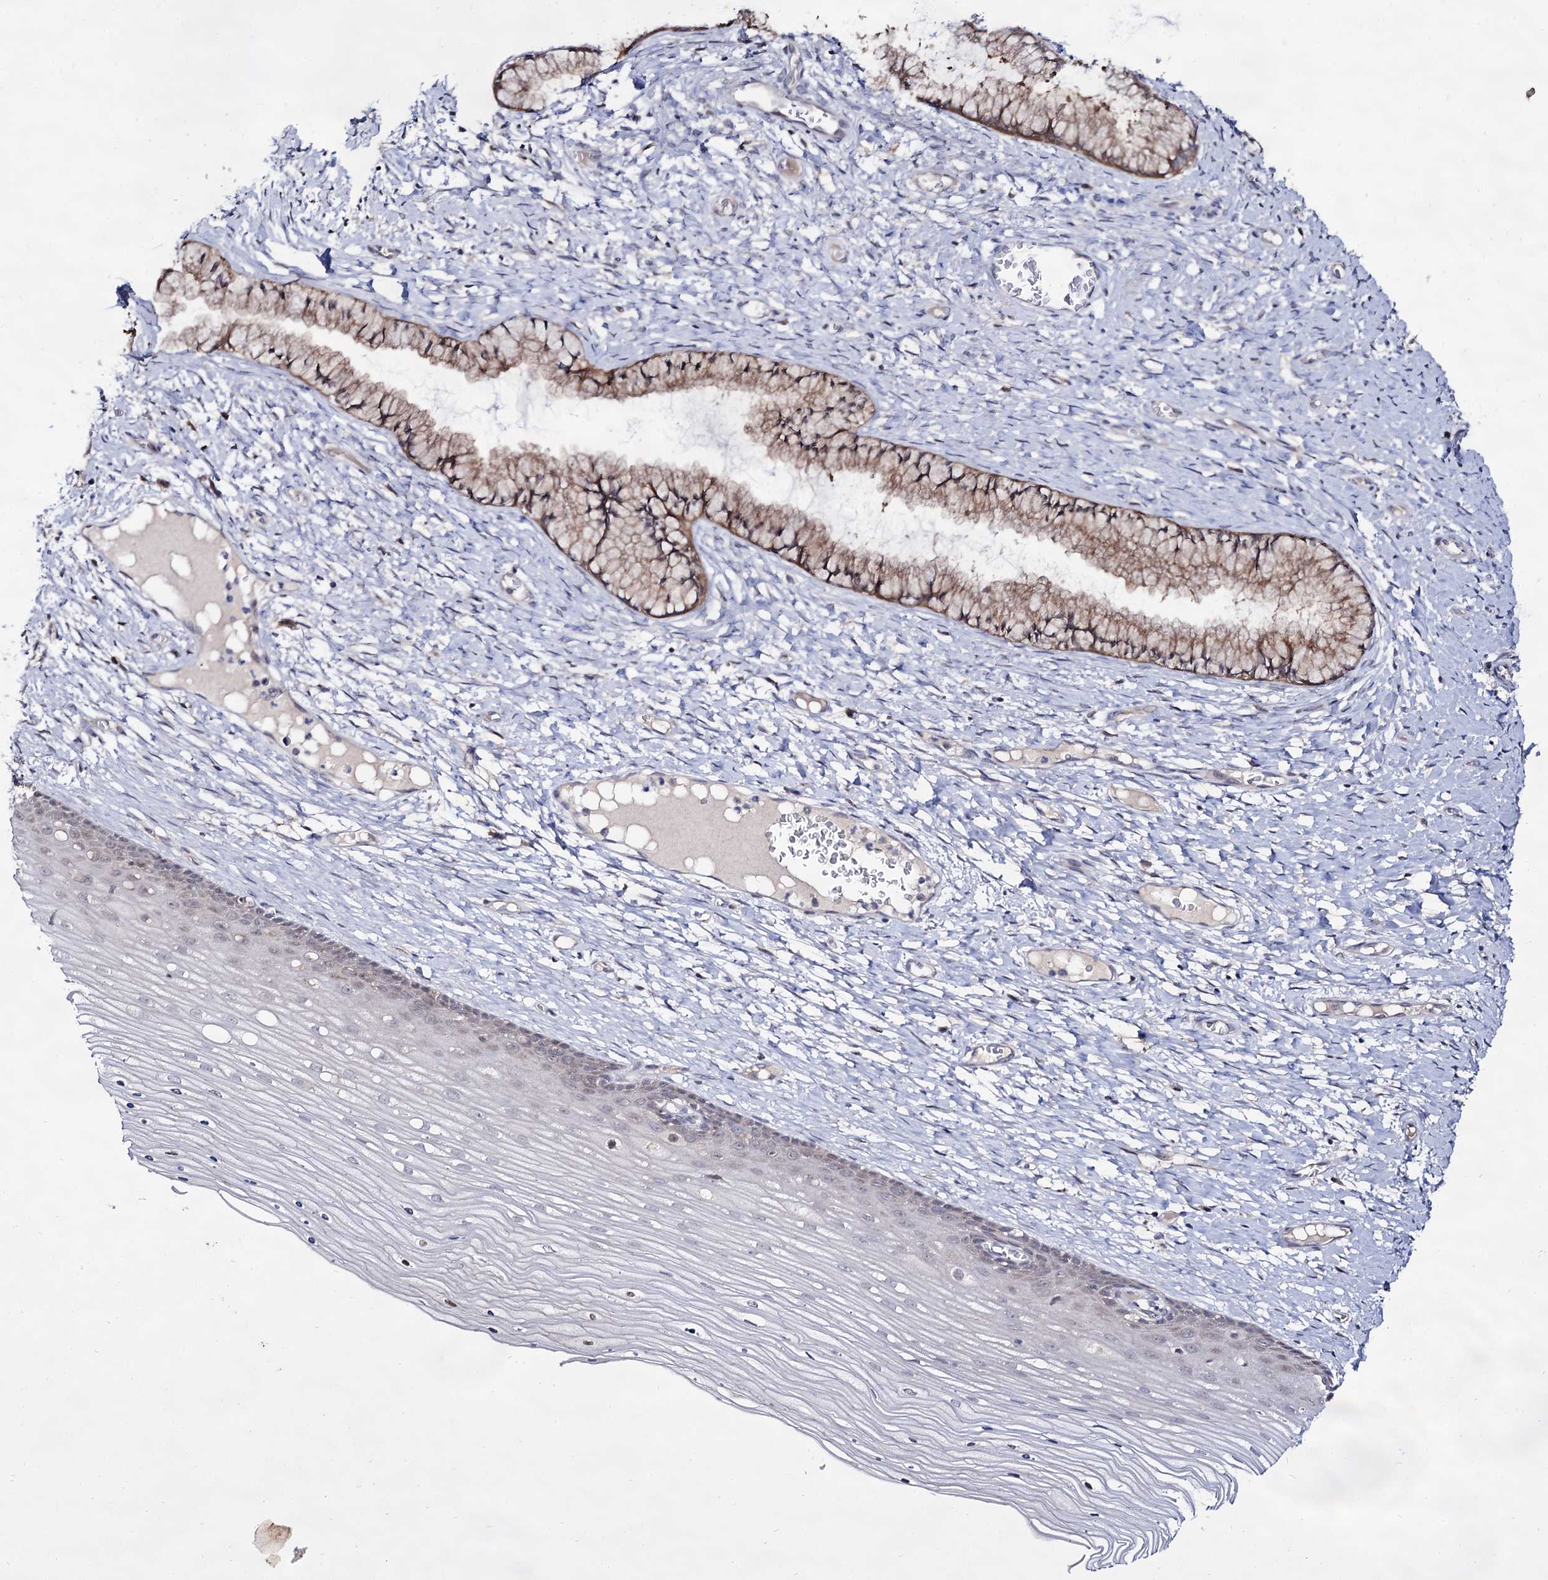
{"staining": {"intensity": "moderate", "quantity": ">75%", "location": "cytoplasmic/membranous"}, "tissue": "cervix", "cell_type": "Glandular cells", "image_type": "normal", "snomed": [{"axis": "morphology", "description": "Normal tissue, NOS"}, {"axis": "topography", "description": "Cervix"}], "caption": "Human cervix stained with a brown dye demonstrates moderate cytoplasmic/membranous positive expression in approximately >75% of glandular cells.", "gene": "ARFIP2", "patient": {"sex": "female", "age": 42}}